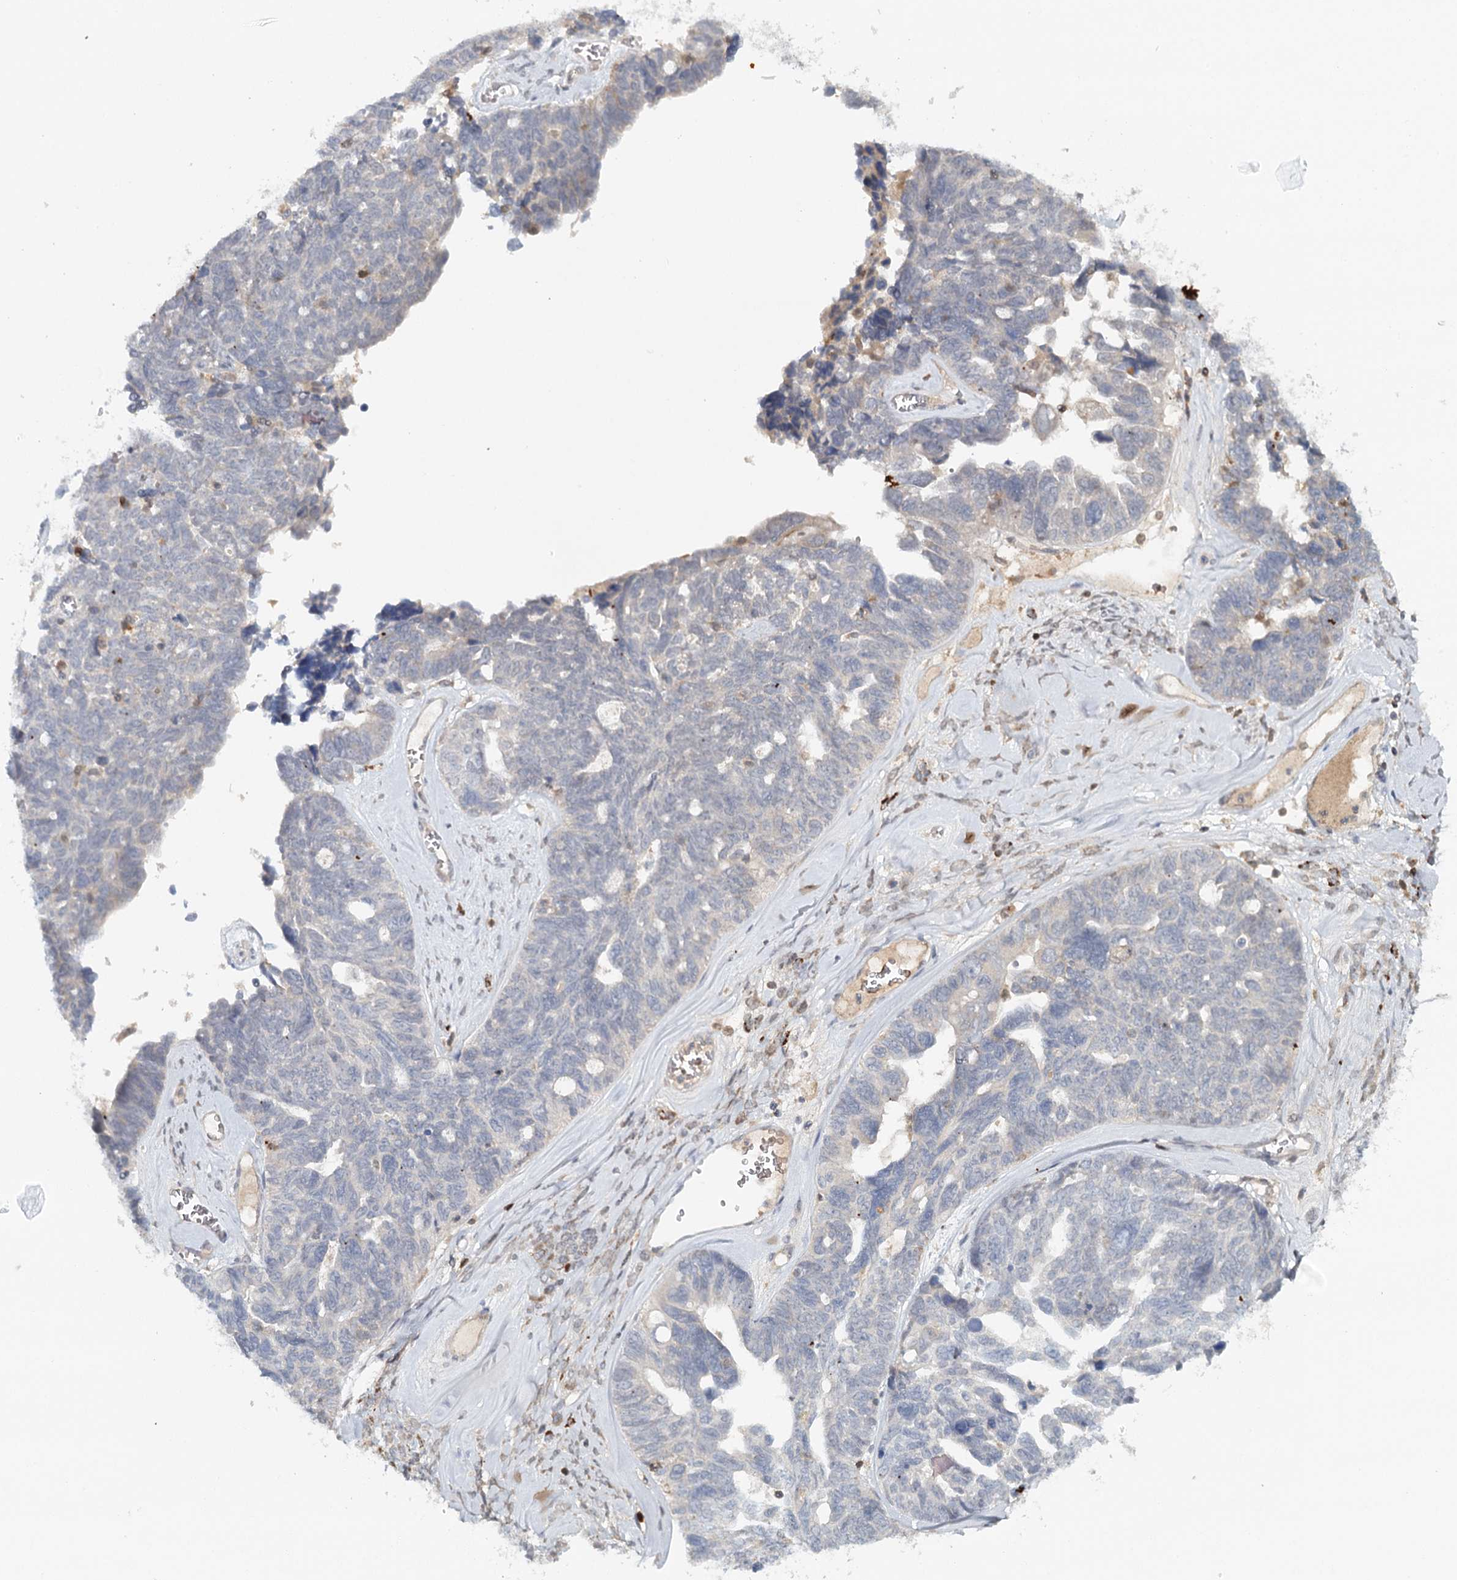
{"staining": {"intensity": "negative", "quantity": "none", "location": "none"}, "tissue": "ovarian cancer", "cell_type": "Tumor cells", "image_type": "cancer", "snomed": [{"axis": "morphology", "description": "Cystadenocarcinoma, serous, NOS"}, {"axis": "topography", "description": "Ovary"}], "caption": "An immunohistochemistry (IHC) image of ovarian cancer is shown. There is no staining in tumor cells of ovarian cancer. (DAB (3,3'-diaminobenzidine) IHC with hematoxylin counter stain).", "gene": "SLC41A2", "patient": {"sex": "female", "age": 79}}